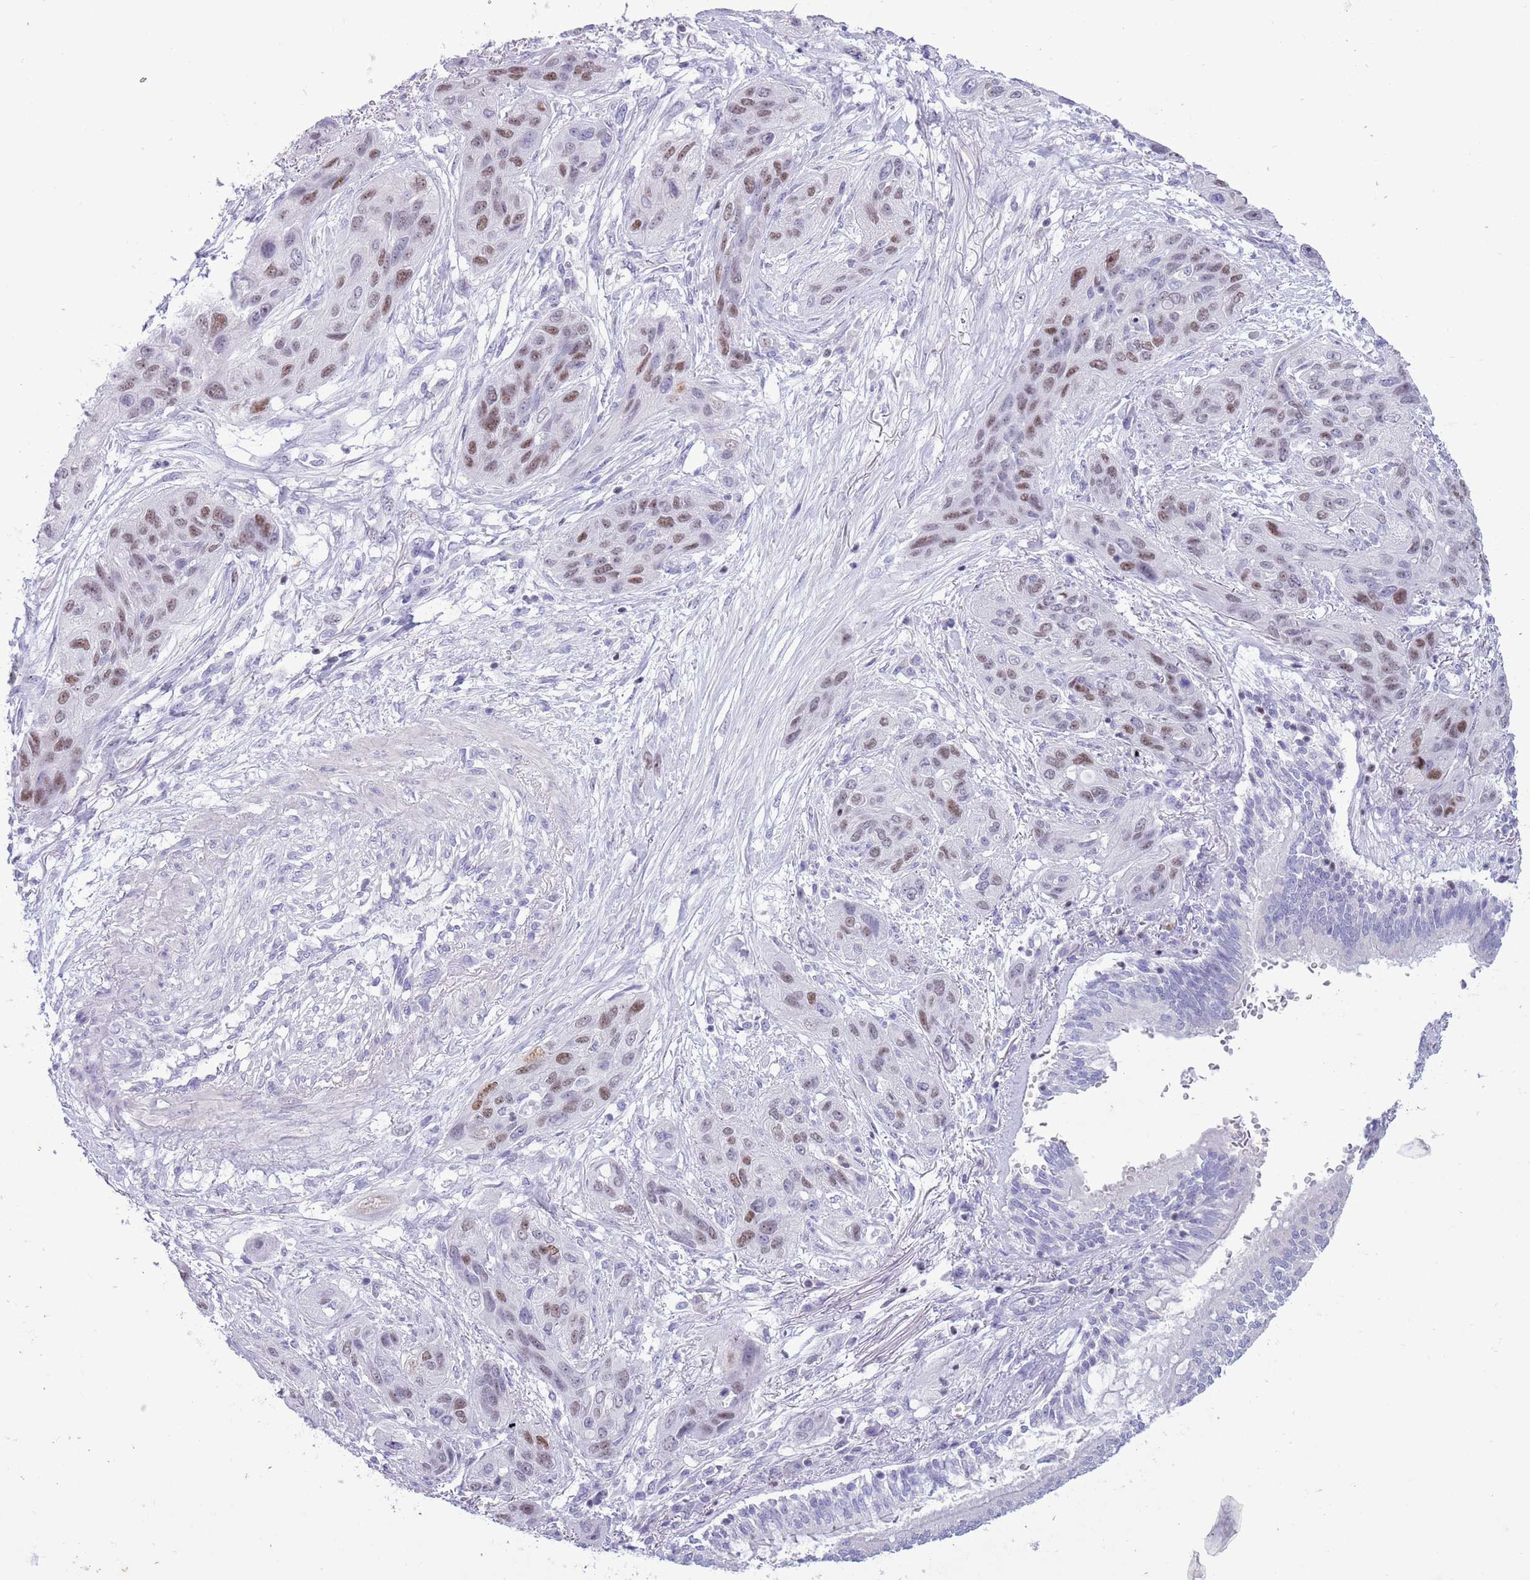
{"staining": {"intensity": "moderate", "quantity": "25%-75%", "location": "nuclear"}, "tissue": "lung cancer", "cell_type": "Tumor cells", "image_type": "cancer", "snomed": [{"axis": "morphology", "description": "Squamous cell carcinoma, NOS"}, {"axis": "topography", "description": "Lung"}], "caption": "The photomicrograph displays staining of squamous cell carcinoma (lung), revealing moderate nuclear protein staining (brown color) within tumor cells.", "gene": "BCL11B", "patient": {"sex": "female", "age": 70}}